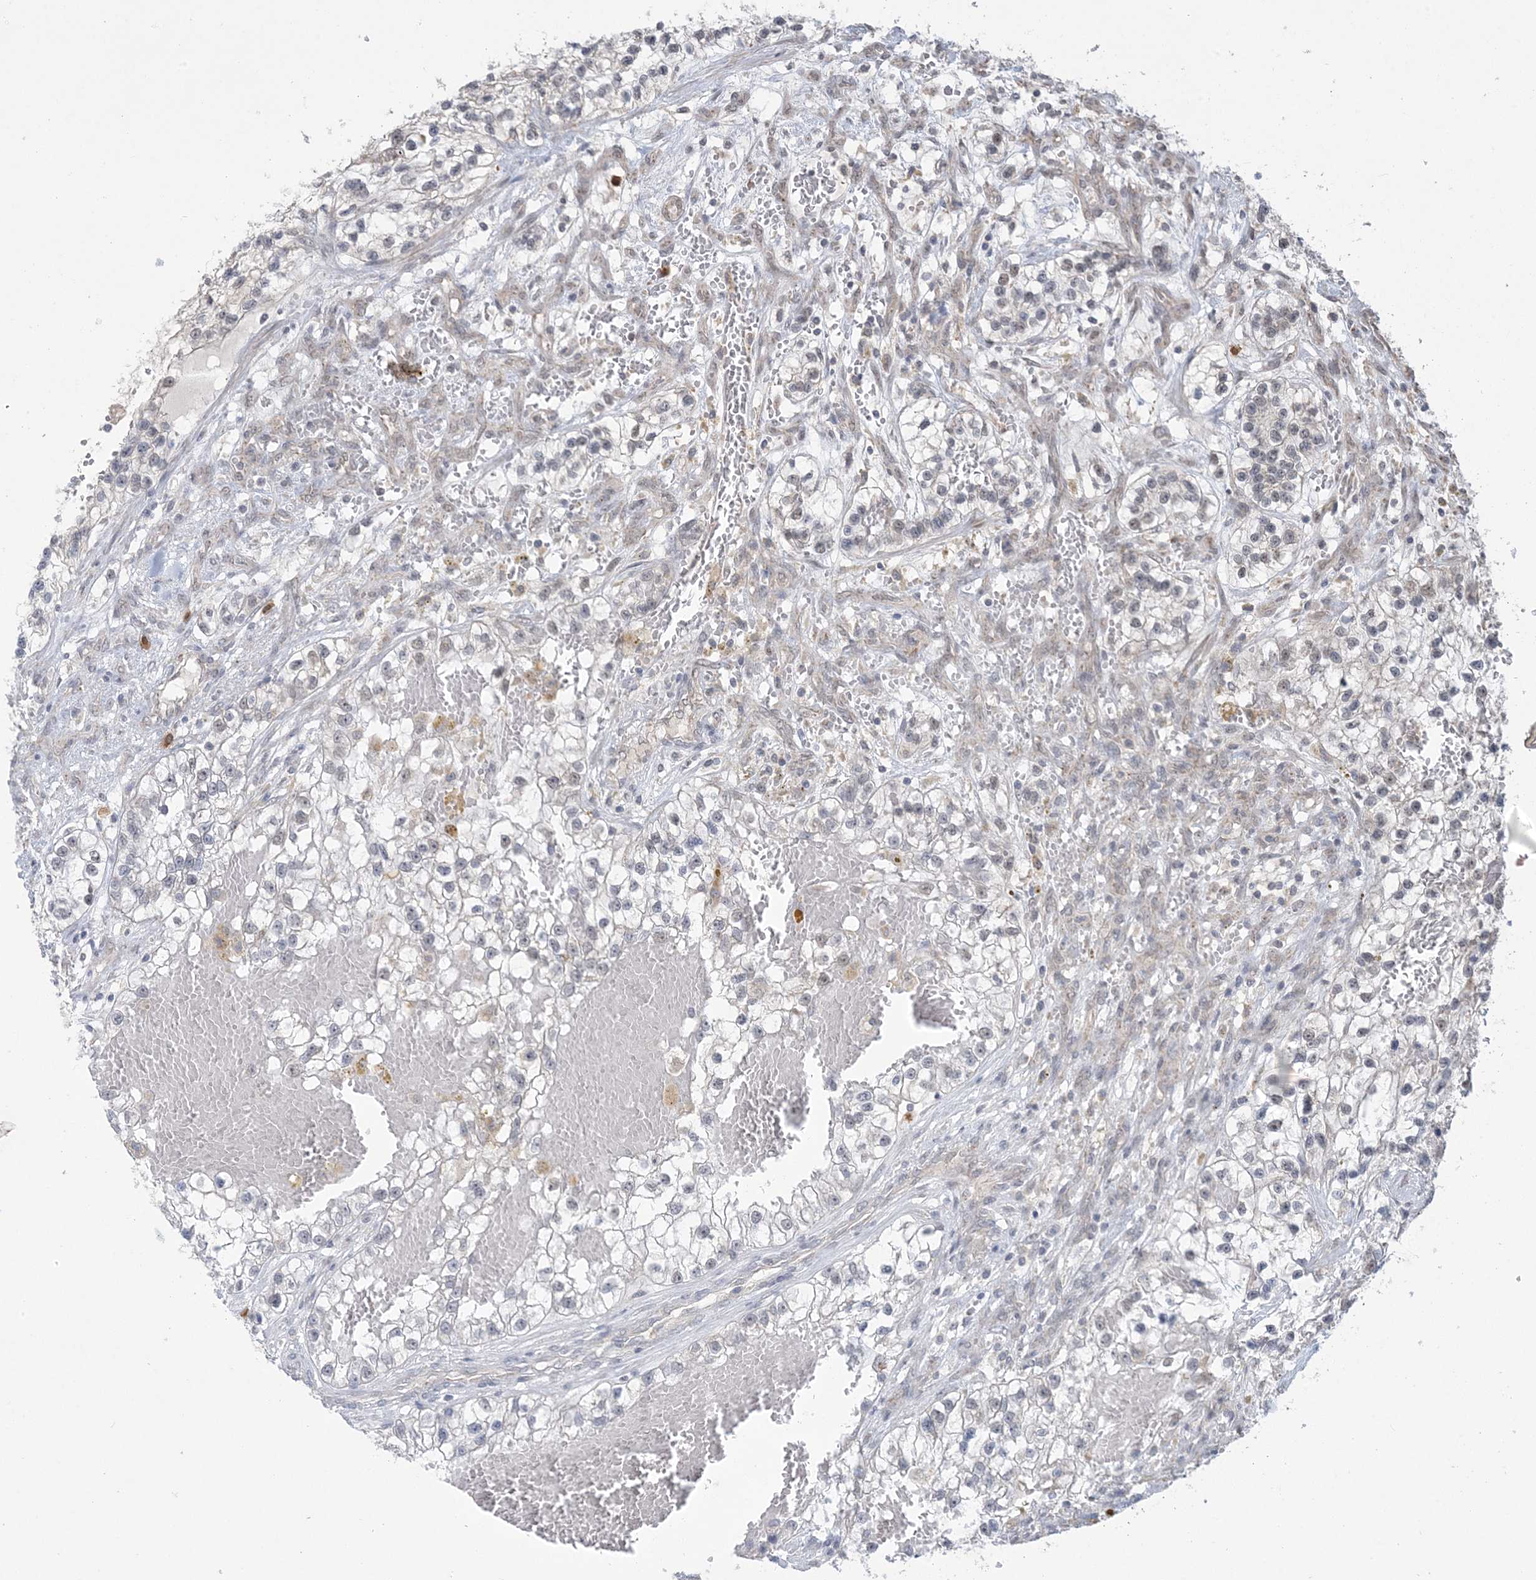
{"staining": {"intensity": "negative", "quantity": "none", "location": "none"}, "tissue": "renal cancer", "cell_type": "Tumor cells", "image_type": "cancer", "snomed": [{"axis": "morphology", "description": "Adenocarcinoma, NOS"}, {"axis": "topography", "description": "Kidney"}], "caption": "A photomicrograph of human renal cancer (adenocarcinoma) is negative for staining in tumor cells. (Stains: DAB (3,3'-diaminobenzidine) IHC with hematoxylin counter stain, Microscopy: brightfield microscopy at high magnification).", "gene": "TRMT10C", "patient": {"sex": "female", "age": 57}}